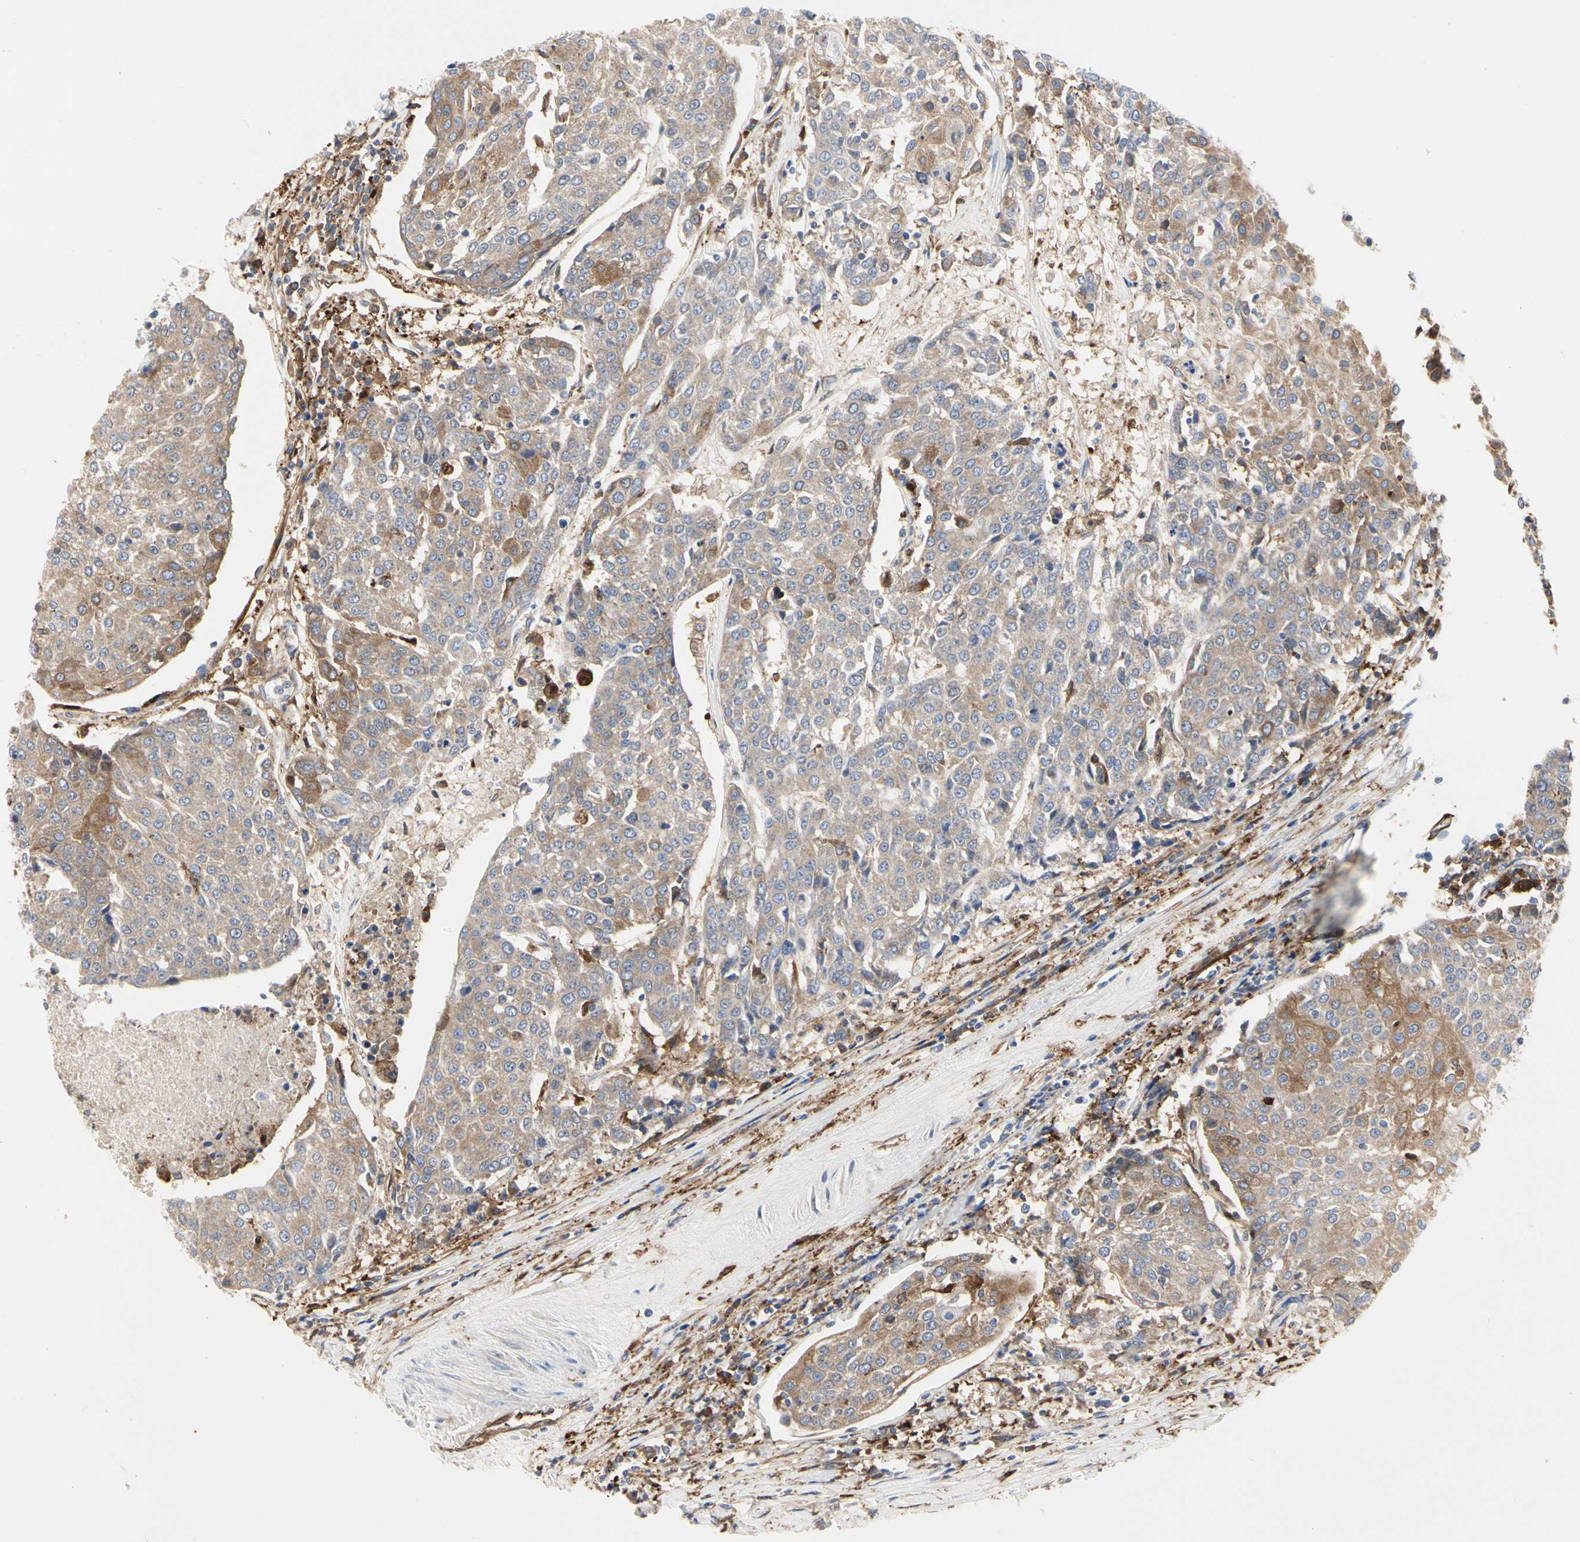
{"staining": {"intensity": "moderate", "quantity": ">75%", "location": "cytoplasmic/membranous"}, "tissue": "urothelial cancer", "cell_type": "Tumor cells", "image_type": "cancer", "snomed": [{"axis": "morphology", "description": "Urothelial carcinoma, High grade"}, {"axis": "topography", "description": "Urinary bladder"}], "caption": "The image shows immunohistochemical staining of urothelial cancer. There is moderate cytoplasmic/membranous positivity is seen in about >75% of tumor cells.", "gene": "C3orf52", "patient": {"sex": "female", "age": 85}}